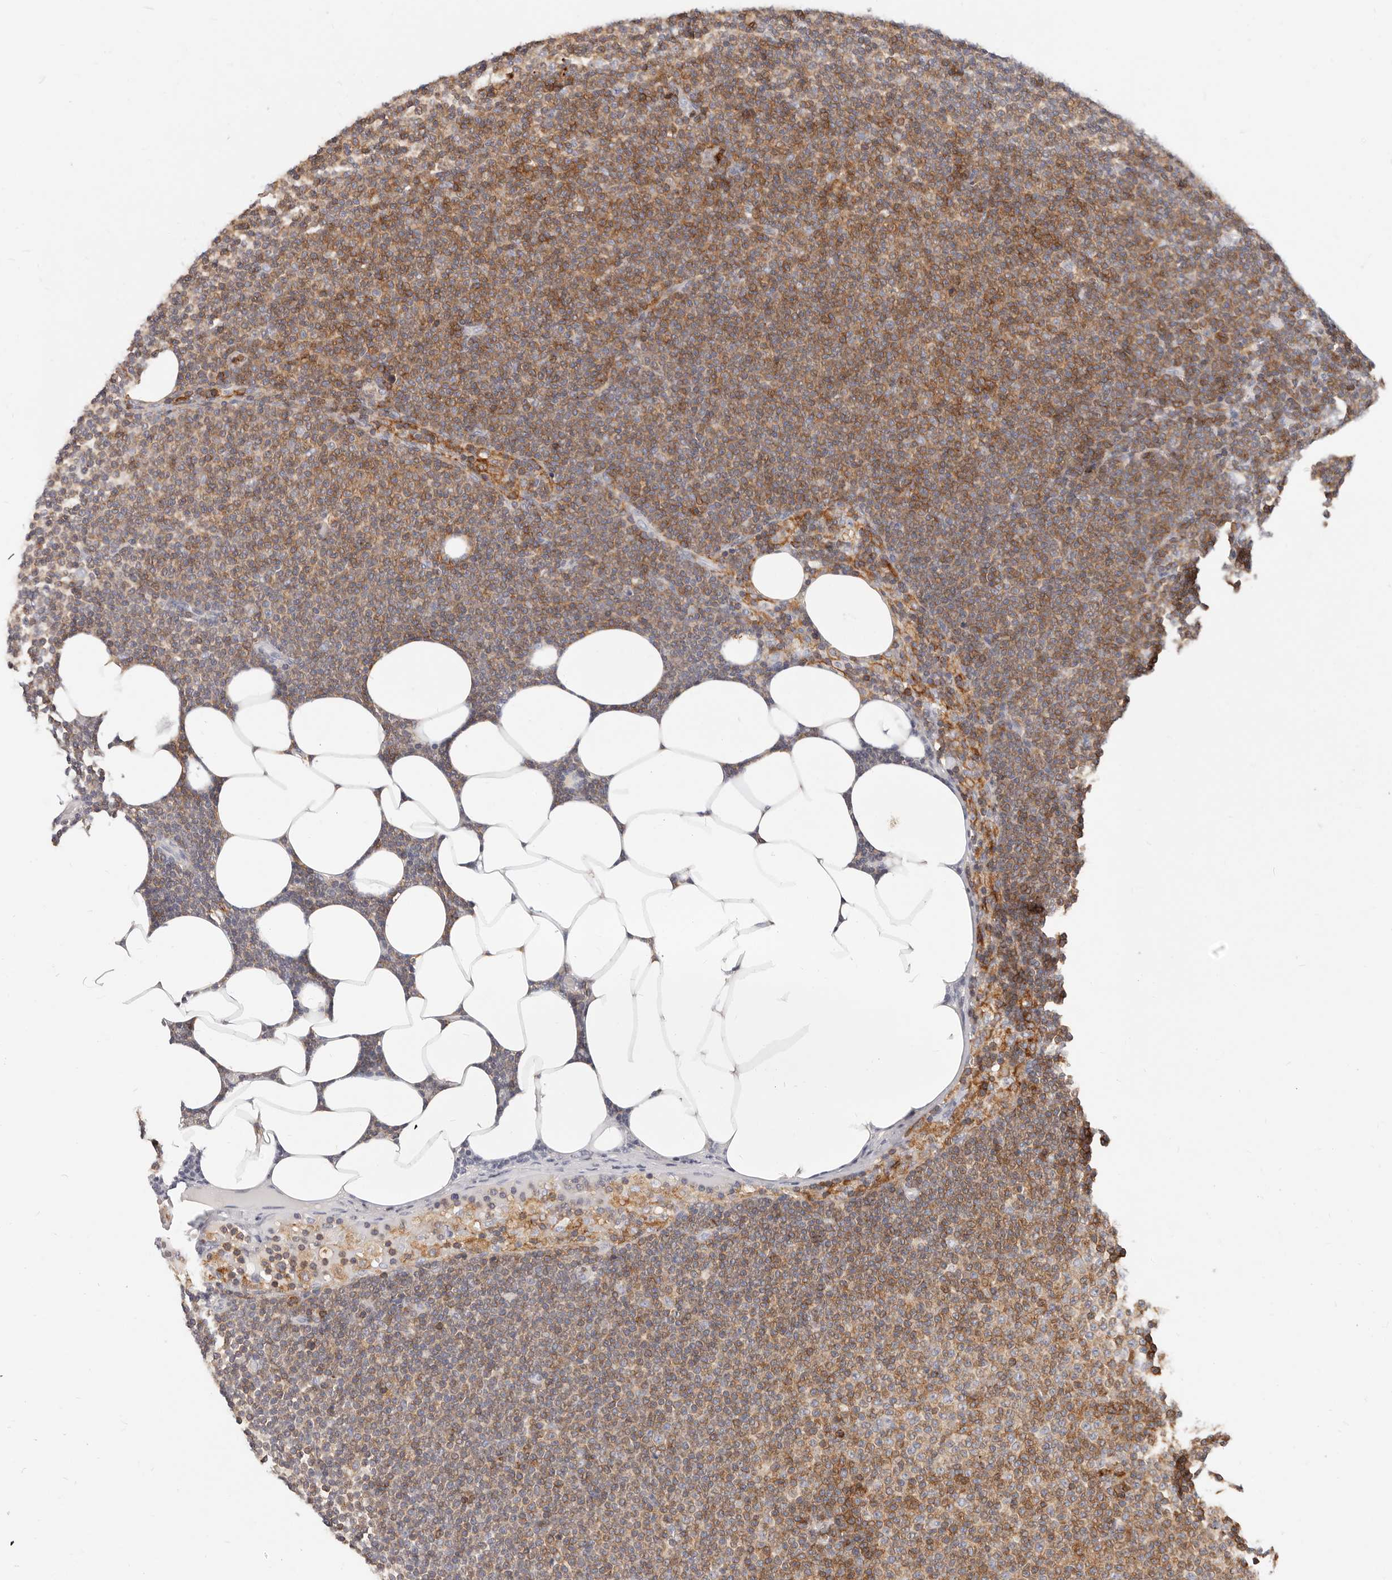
{"staining": {"intensity": "moderate", "quantity": ">75%", "location": "cytoplasmic/membranous"}, "tissue": "lymphoma", "cell_type": "Tumor cells", "image_type": "cancer", "snomed": [{"axis": "morphology", "description": "Malignant lymphoma, non-Hodgkin's type, Low grade"}, {"axis": "topography", "description": "Lymph node"}], "caption": "This histopathology image exhibits immunohistochemistry staining of human lymphoma, with medium moderate cytoplasmic/membranous positivity in approximately >75% of tumor cells.", "gene": "TMEM63B", "patient": {"sex": "female", "age": 53}}